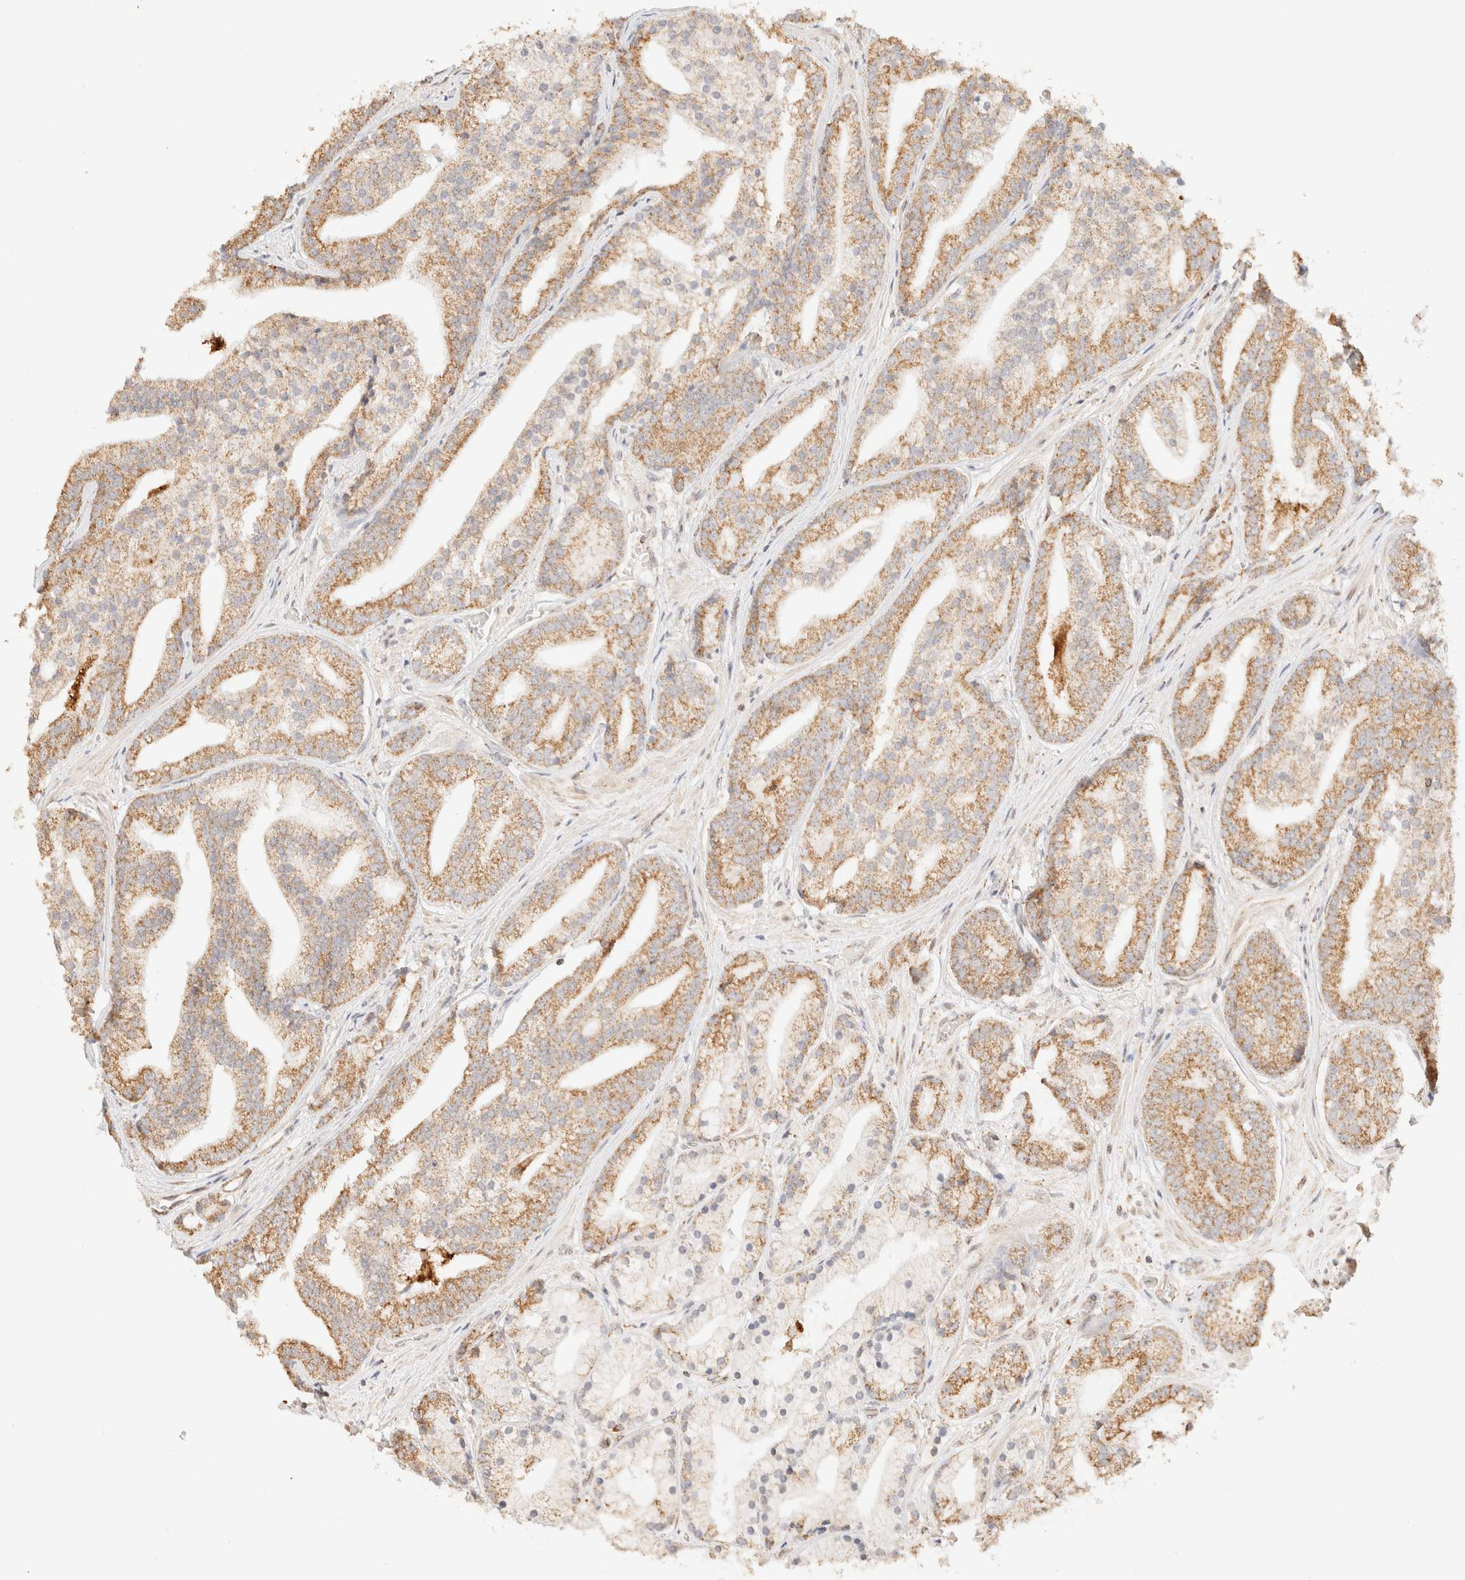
{"staining": {"intensity": "moderate", "quantity": ">75%", "location": "cytoplasmic/membranous"}, "tissue": "prostate cancer", "cell_type": "Tumor cells", "image_type": "cancer", "snomed": [{"axis": "morphology", "description": "Adenocarcinoma, Low grade"}, {"axis": "topography", "description": "Prostate"}], "caption": "A histopathology image of prostate adenocarcinoma (low-grade) stained for a protein reveals moderate cytoplasmic/membranous brown staining in tumor cells.", "gene": "TACO1", "patient": {"sex": "male", "age": 67}}